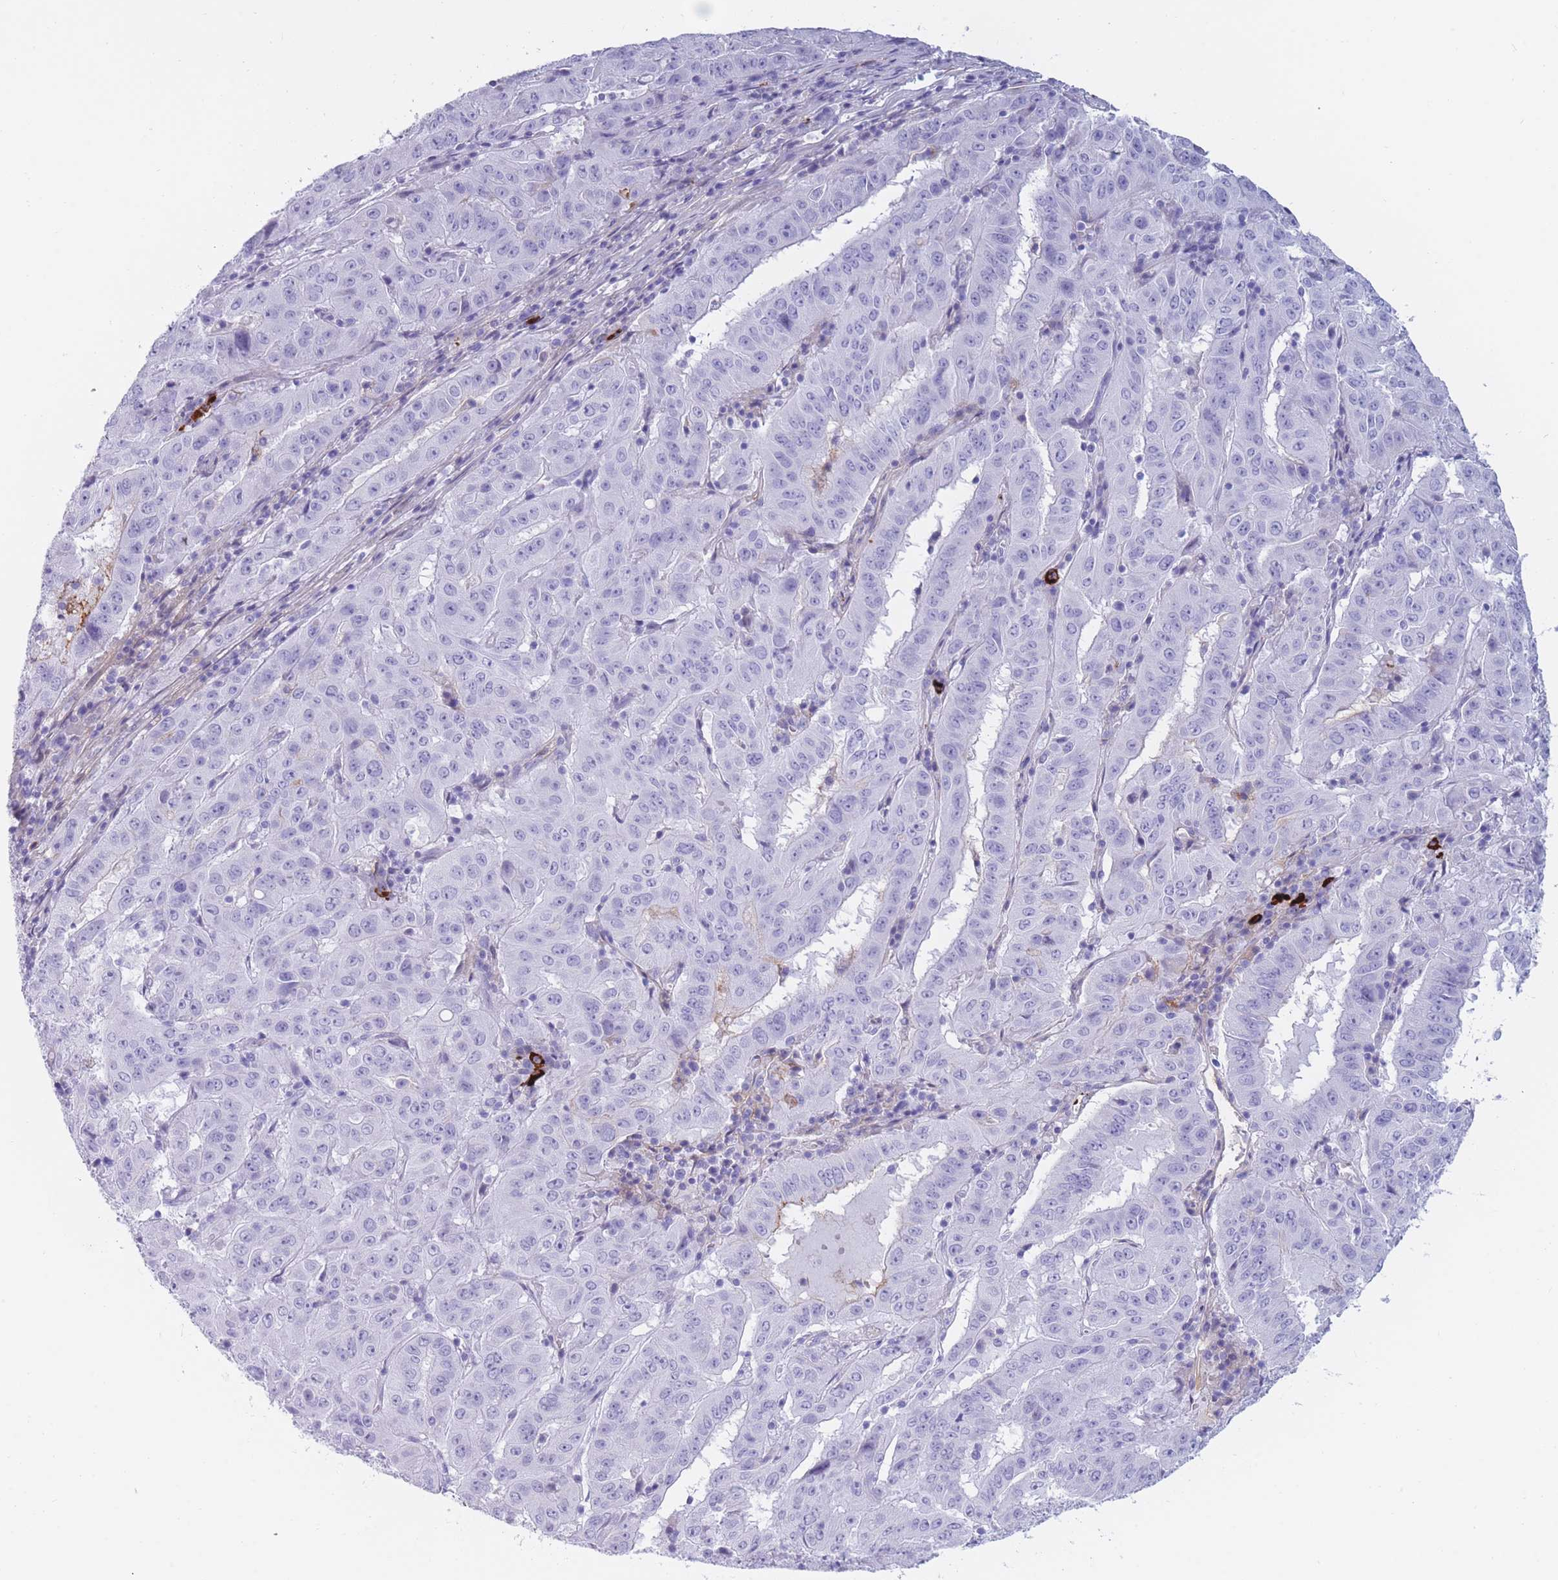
{"staining": {"intensity": "negative", "quantity": "none", "location": "none"}, "tissue": "pancreatic cancer", "cell_type": "Tumor cells", "image_type": "cancer", "snomed": [{"axis": "morphology", "description": "Adenocarcinoma, NOS"}, {"axis": "topography", "description": "Pancreas"}], "caption": "IHC histopathology image of human adenocarcinoma (pancreatic) stained for a protein (brown), which displays no positivity in tumor cells. (DAB (3,3'-diaminobenzidine) IHC visualized using brightfield microscopy, high magnification).", "gene": "TNFSF11", "patient": {"sex": "male", "age": 63}}